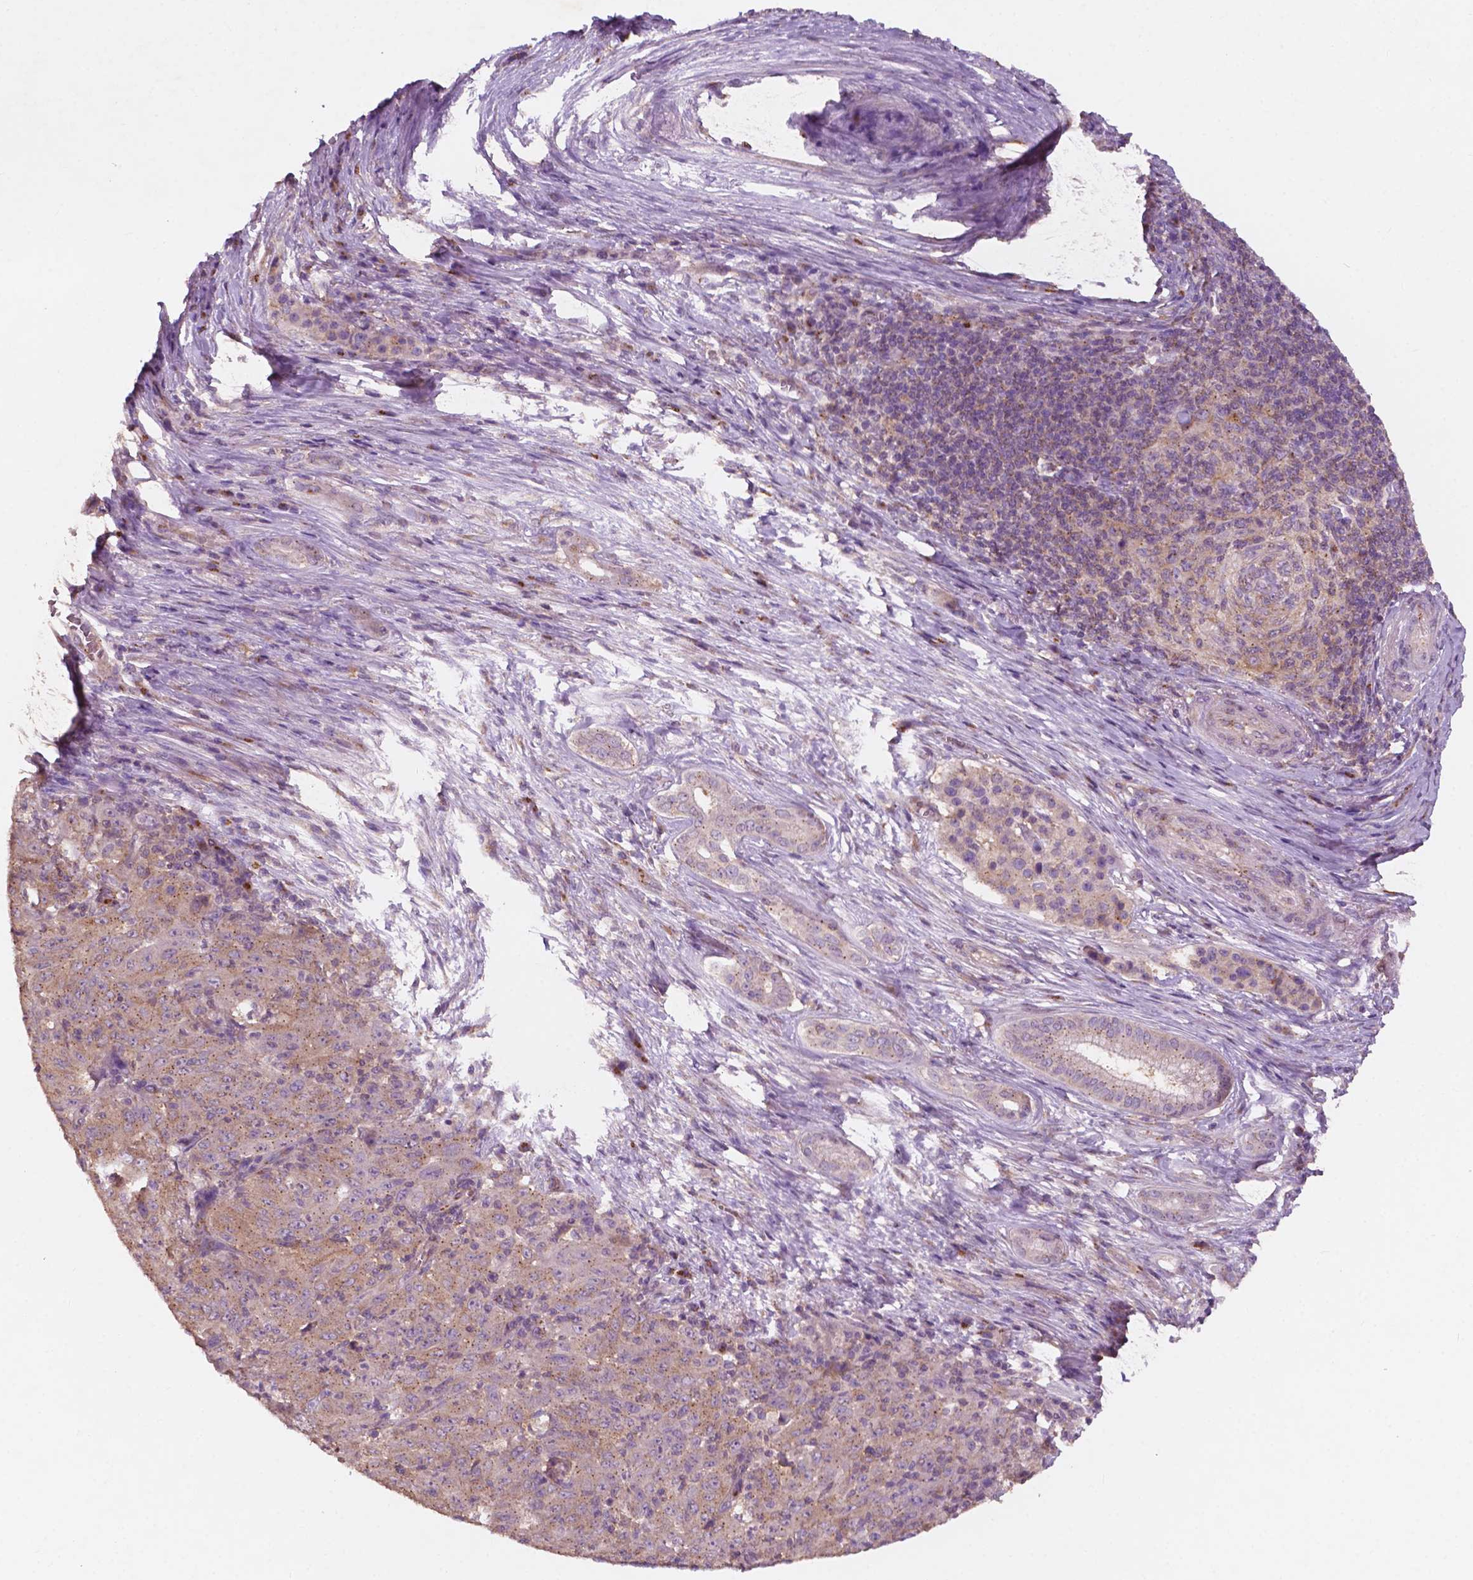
{"staining": {"intensity": "moderate", "quantity": "25%-75%", "location": "cytoplasmic/membranous"}, "tissue": "pancreatic cancer", "cell_type": "Tumor cells", "image_type": "cancer", "snomed": [{"axis": "morphology", "description": "Adenocarcinoma, NOS"}, {"axis": "topography", "description": "Pancreas"}], "caption": "High-power microscopy captured an immunohistochemistry photomicrograph of pancreatic cancer (adenocarcinoma), revealing moderate cytoplasmic/membranous staining in approximately 25%-75% of tumor cells.", "gene": "CHPT1", "patient": {"sex": "male", "age": 63}}